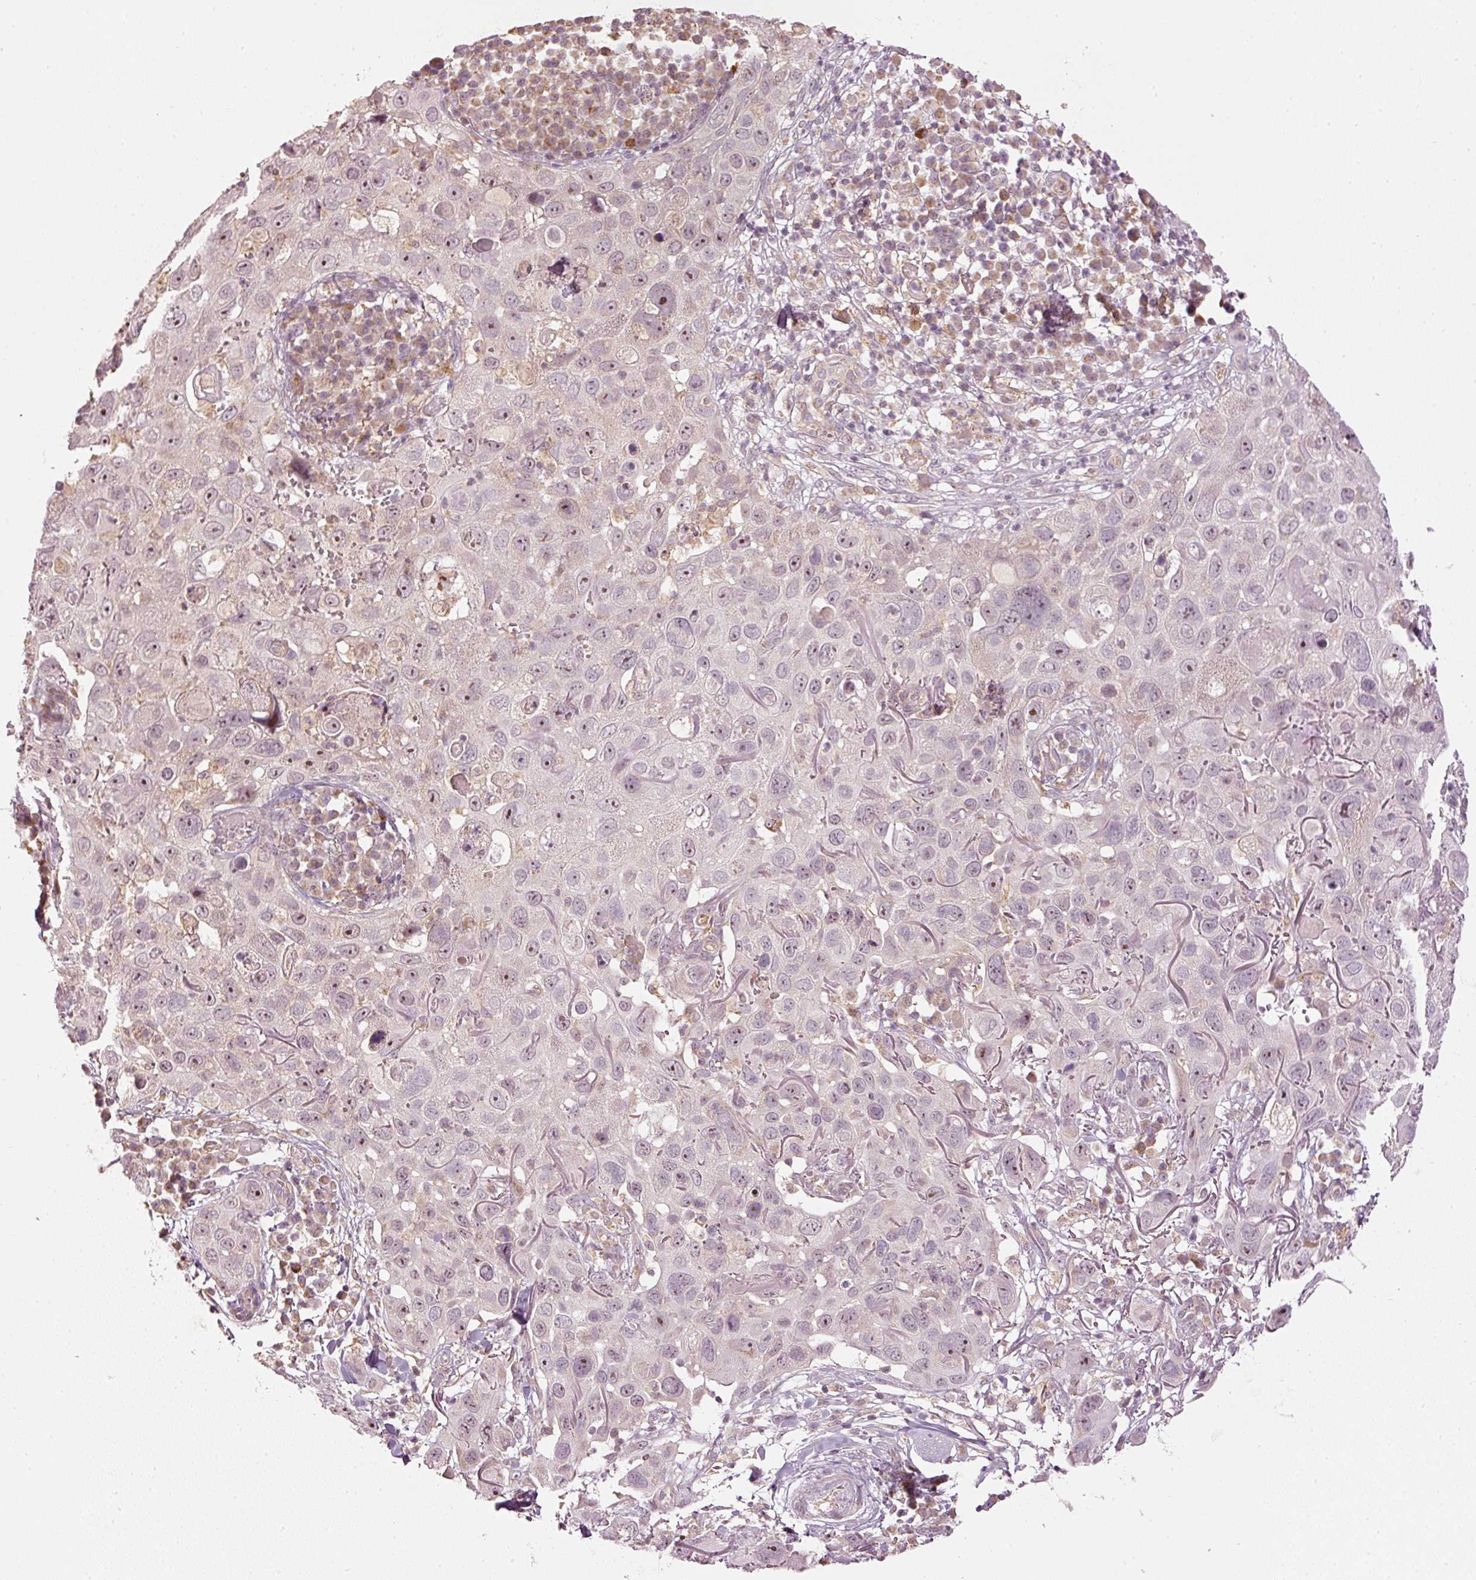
{"staining": {"intensity": "weak", "quantity": "25%-75%", "location": "nuclear"}, "tissue": "skin cancer", "cell_type": "Tumor cells", "image_type": "cancer", "snomed": [{"axis": "morphology", "description": "Squamous cell carcinoma in situ, NOS"}, {"axis": "morphology", "description": "Squamous cell carcinoma, NOS"}, {"axis": "topography", "description": "Skin"}], "caption": "IHC histopathology image of neoplastic tissue: human skin cancer stained using immunohistochemistry exhibits low levels of weak protein expression localized specifically in the nuclear of tumor cells, appearing as a nuclear brown color.", "gene": "CDC20B", "patient": {"sex": "male", "age": 93}}